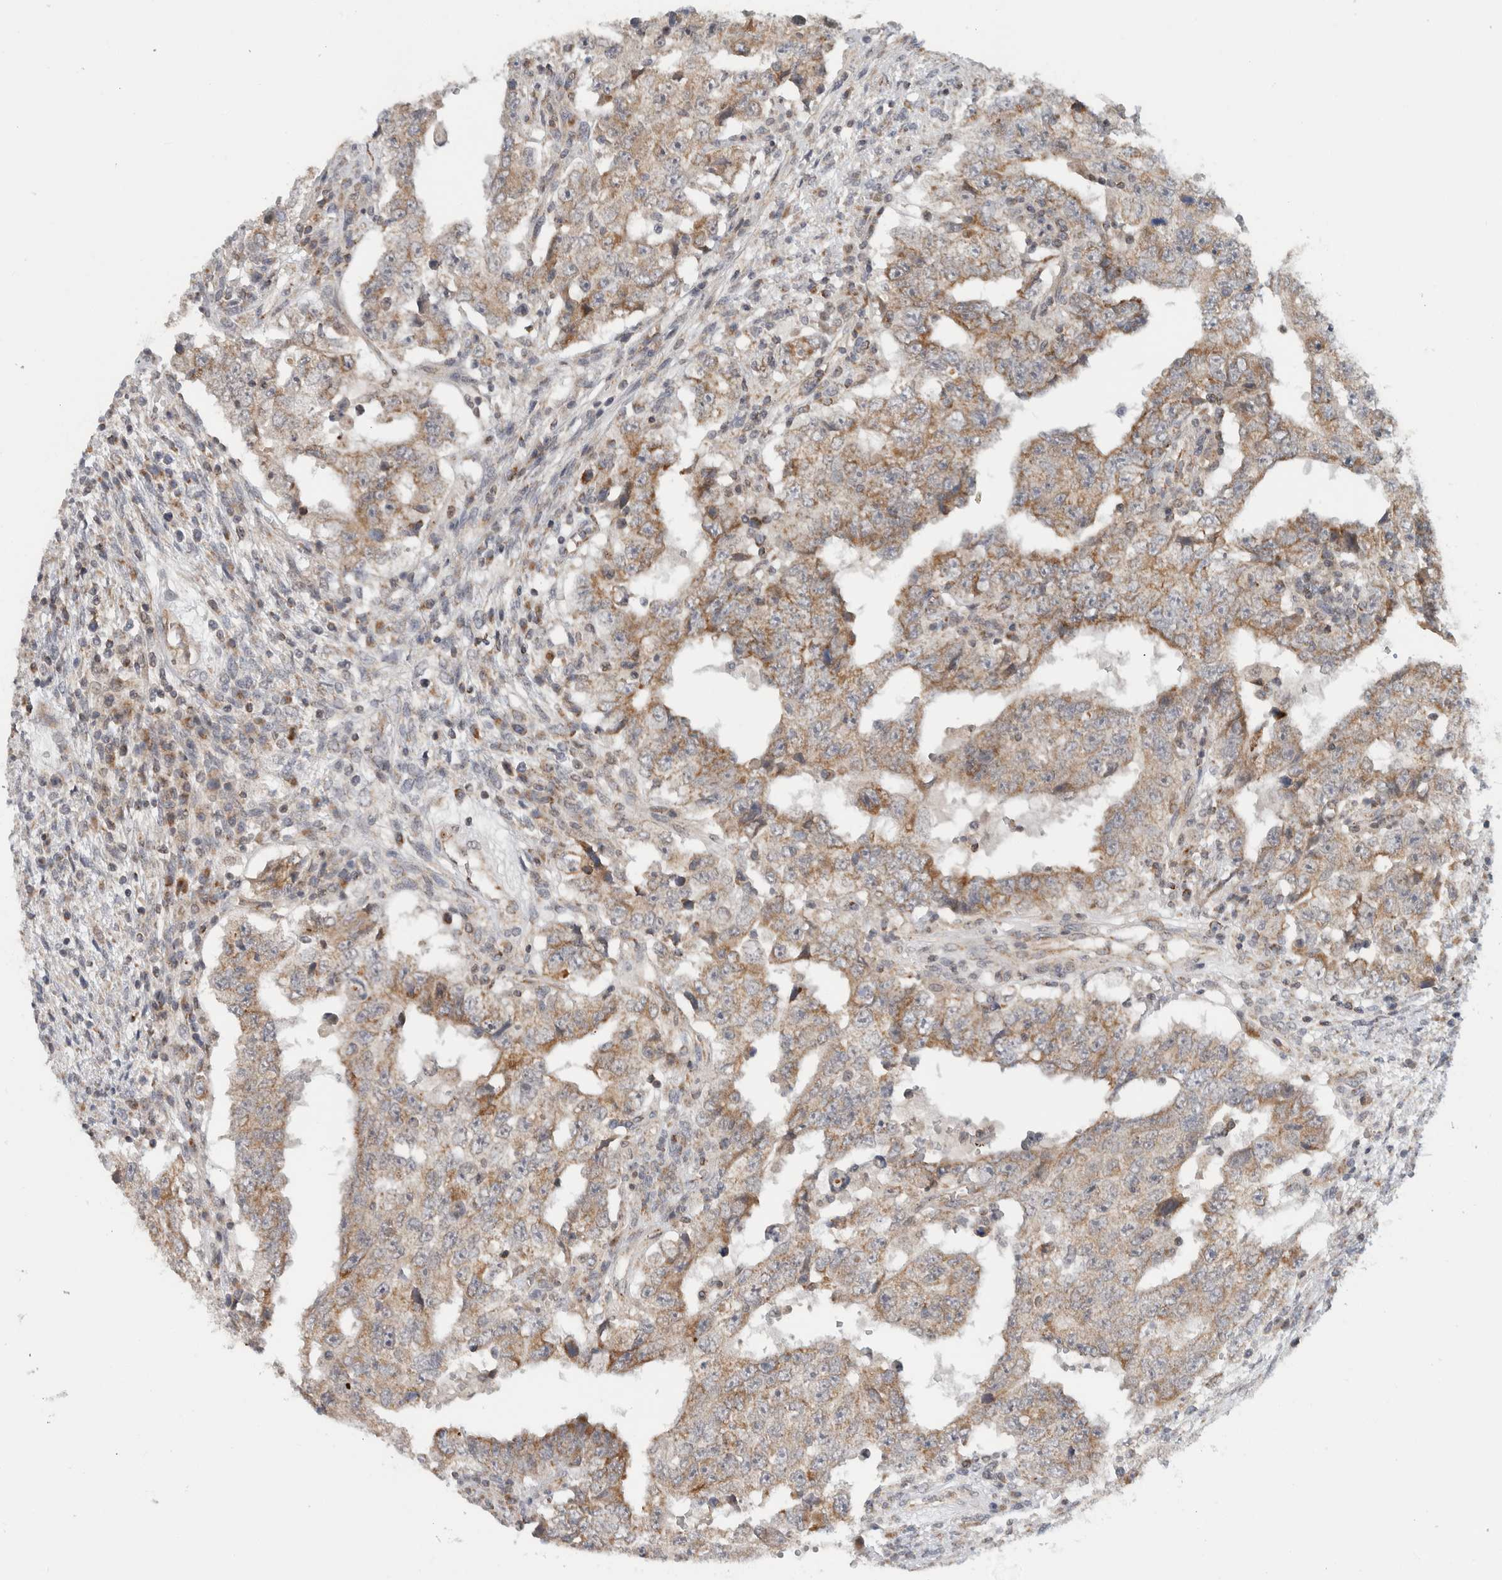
{"staining": {"intensity": "moderate", "quantity": "25%-75%", "location": "cytoplasmic/membranous"}, "tissue": "testis cancer", "cell_type": "Tumor cells", "image_type": "cancer", "snomed": [{"axis": "morphology", "description": "Carcinoma, Embryonal, NOS"}, {"axis": "topography", "description": "Testis"}], "caption": "Immunohistochemical staining of human embryonal carcinoma (testis) displays medium levels of moderate cytoplasmic/membranous protein expression in approximately 25%-75% of tumor cells.", "gene": "CMC2", "patient": {"sex": "male", "age": 26}}